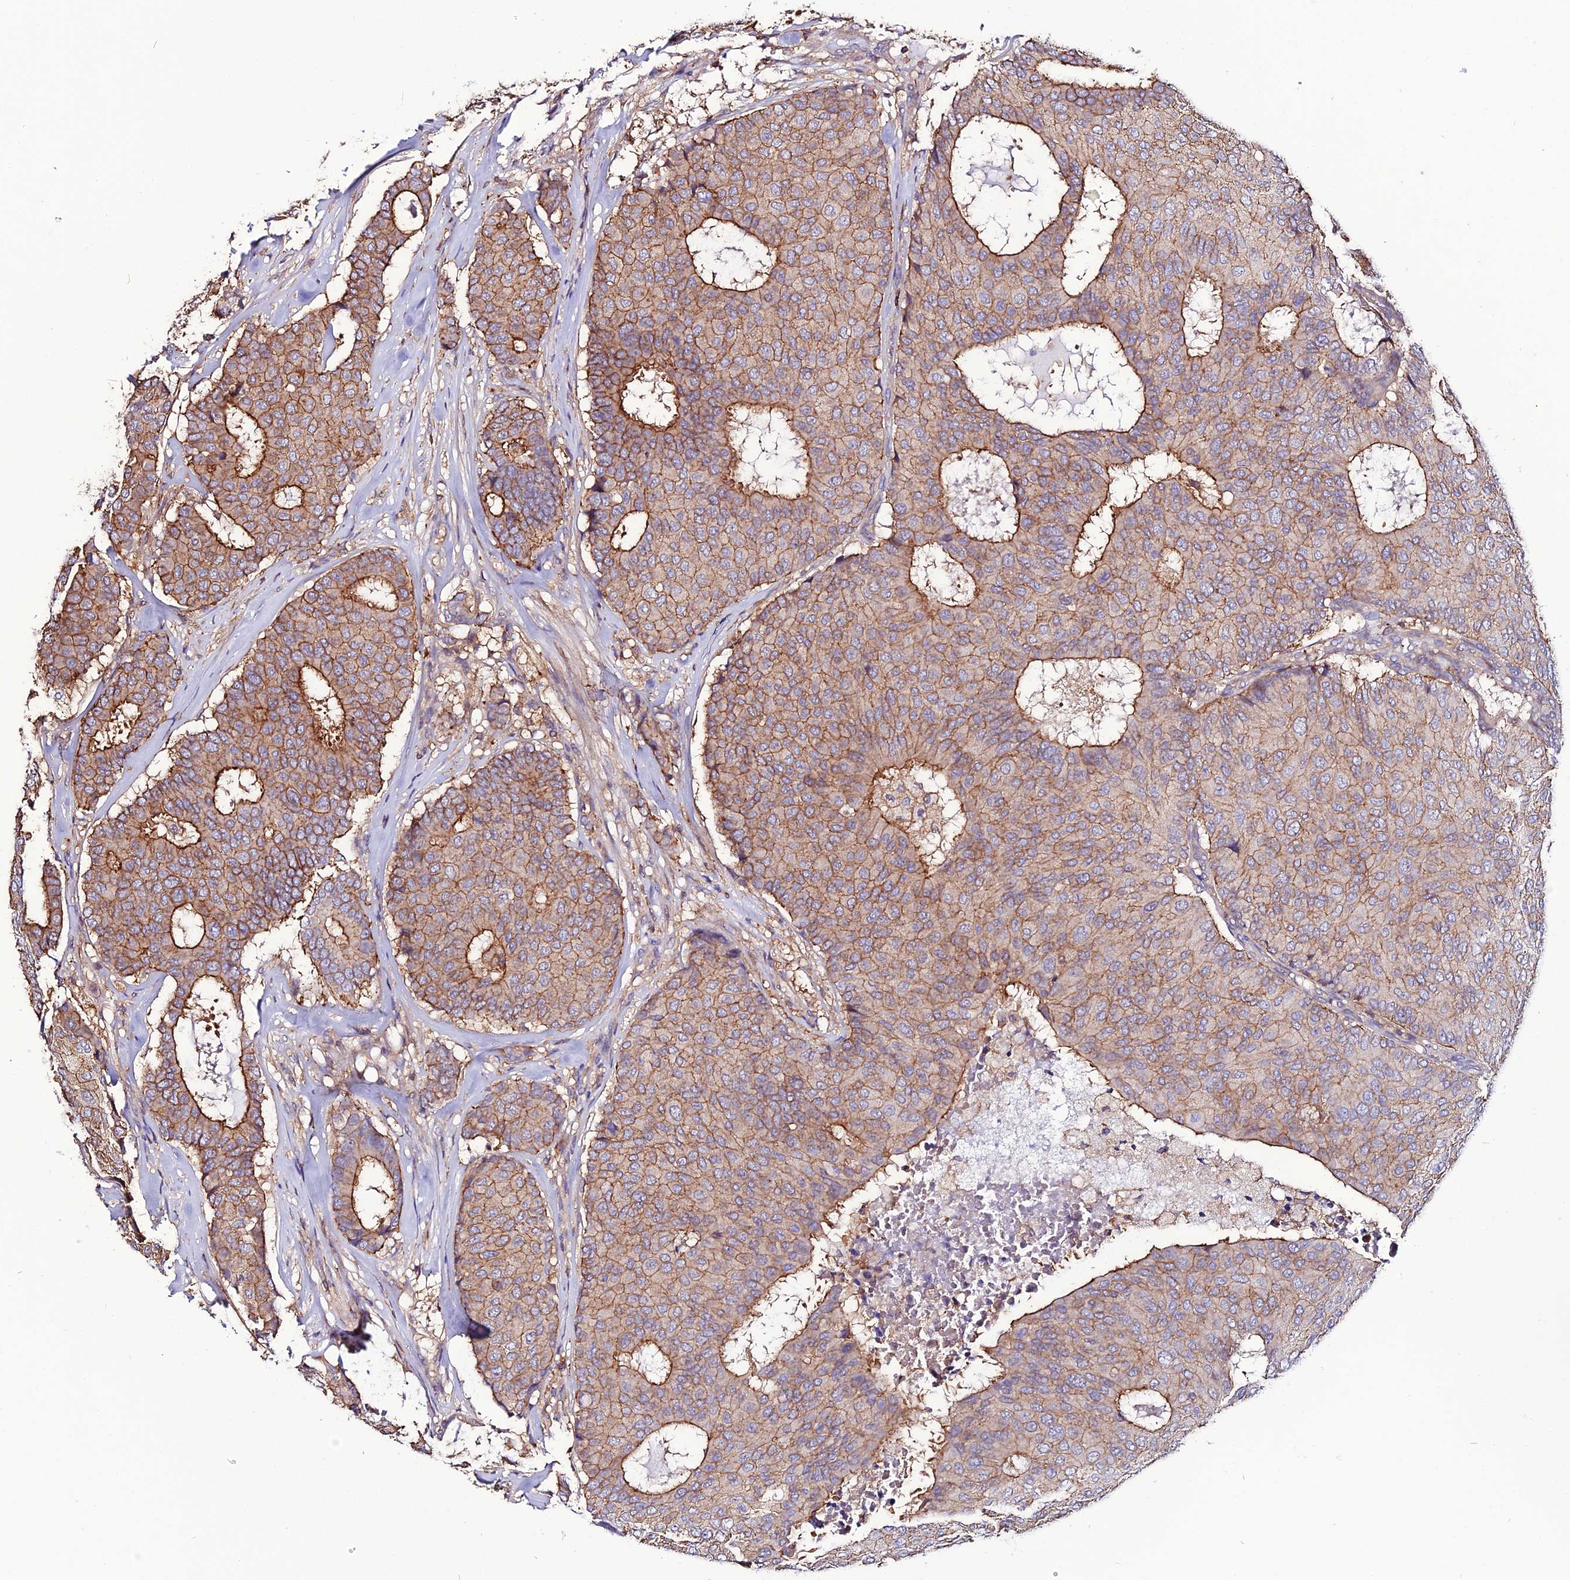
{"staining": {"intensity": "moderate", "quantity": ">75%", "location": "cytoplasmic/membranous"}, "tissue": "breast cancer", "cell_type": "Tumor cells", "image_type": "cancer", "snomed": [{"axis": "morphology", "description": "Duct carcinoma"}, {"axis": "topography", "description": "Breast"}], "caption": "A brown stain labels moderate cytoplasmic/membranous positivity of a protein in breast invasive ductal carcinoma tumor cells.", "gene": "USP17L15", "patient": {"sex": "female", "age": 75}}